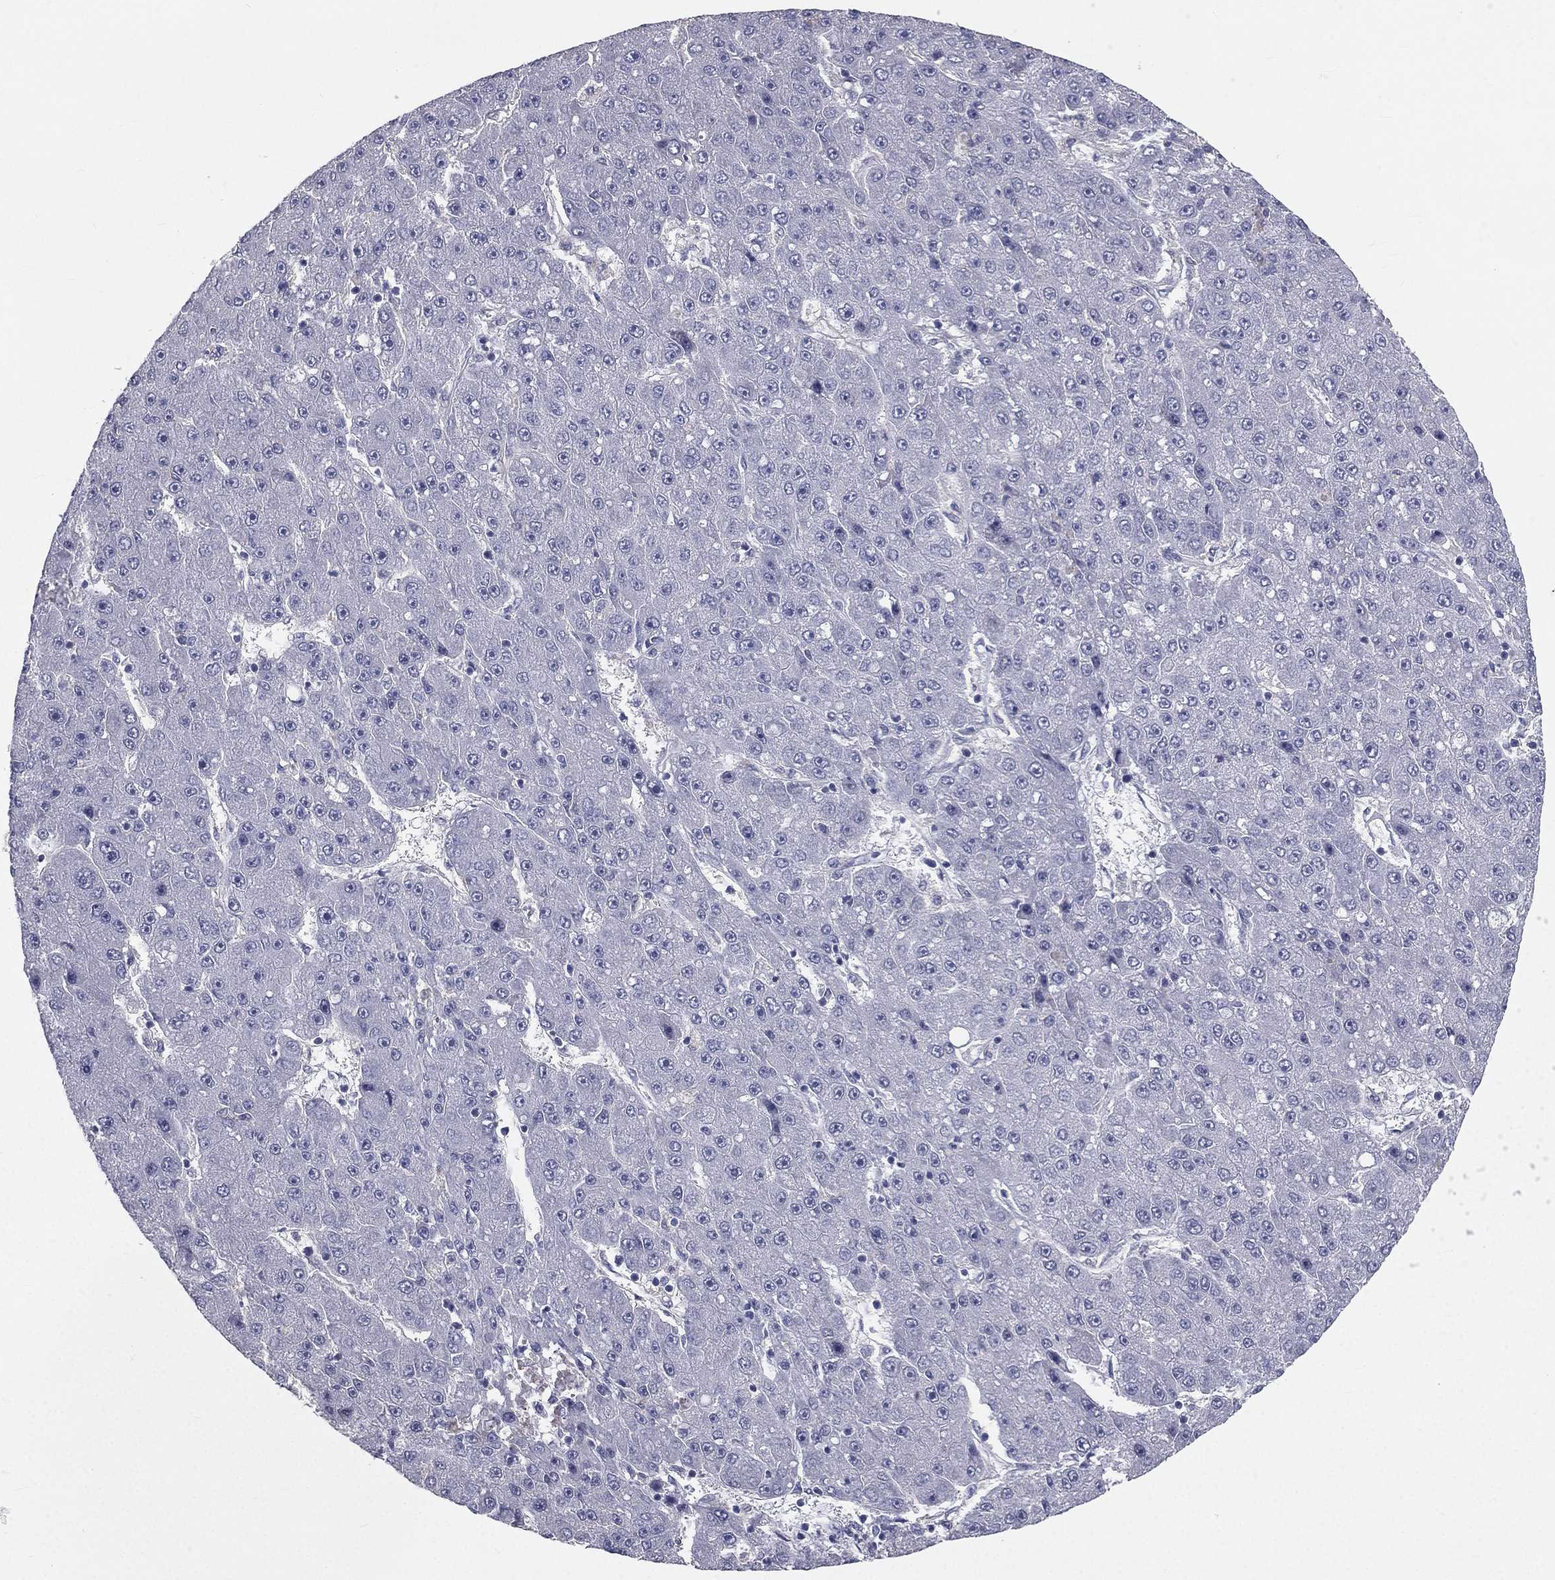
{"staining": {"intensity": "negative", "quantity": "none", "location": "none"}, "tissue": "liver cancer", "cell_type": "Tumor cells", "image_type": "cancer", "snomed": [{"axis": "morphology", "description": "Carcinoma, Hepatocellular, NOS"}, {"axis": "topography", "description": "Liver"}], "caption": "Immunohistochemistry (IHC) histopathology image of neoplastic tissue: hepatocellular carcinoma (liver) stained with DAB (3,3'-diaminobenzidine) displays no significant protein staining in tumor cells.", "gene": "MUC13", "patient": {"sex": "male", "age": 67}}